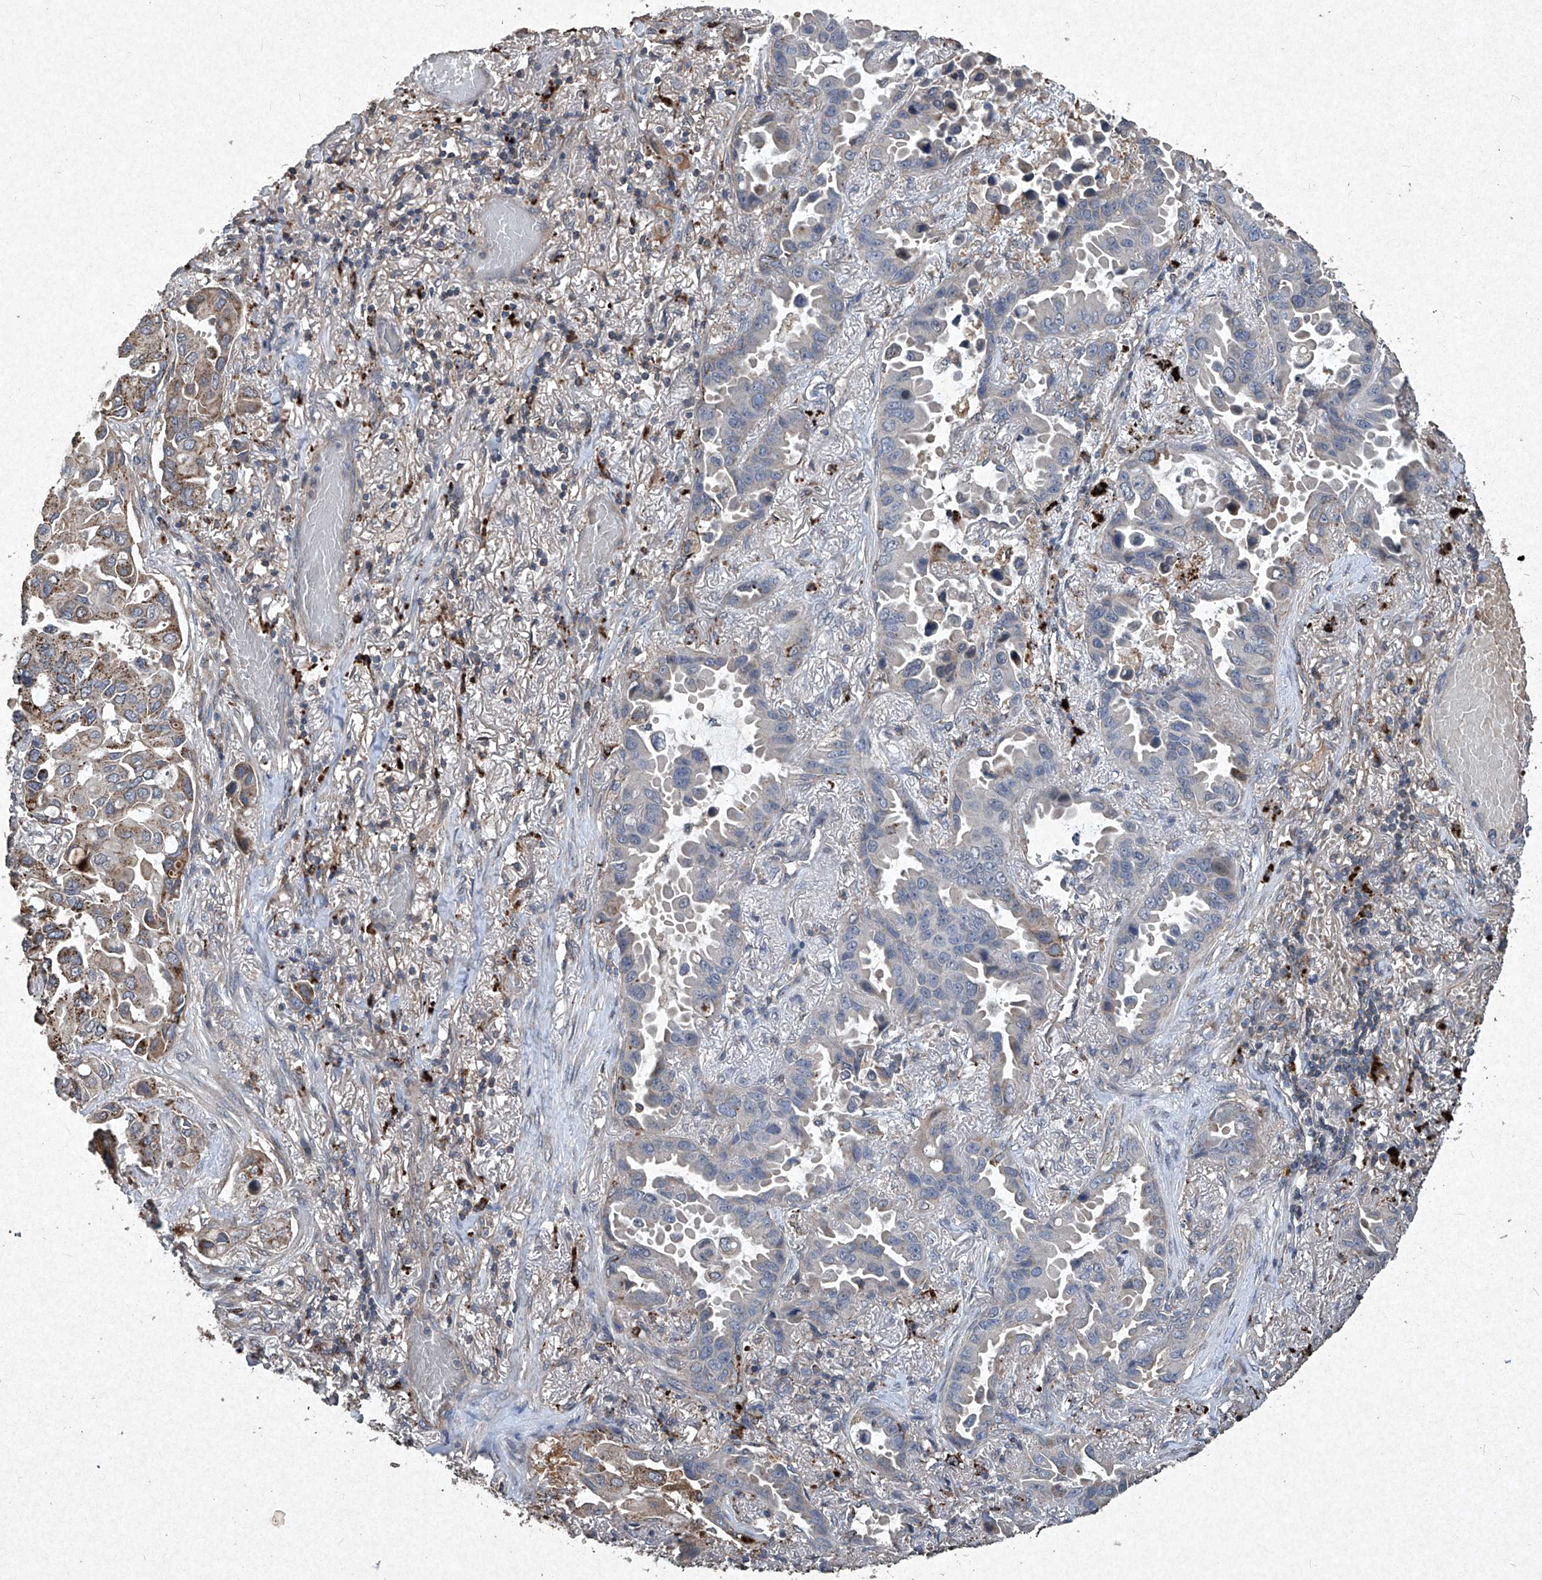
{"staining": {"intensity": "moderate", "quantity": "<25%", "location": "cytoplasmic/membranous"}, "tissue": "lung cancer", "cell_type": "Tumor cells", "image_type": "cancer", "snomed": [{"axis": "morphology", "description": "Adenocarcinoma, NOS"}, {"axis": "topography", "description": "Lung"}], "caption": "This histopathology image exhibits adenocarcinoma (lung) stained with immunohistochemistry to label a protein in brown. The cytoplasmic/membranous of tumor cells show moderate positivity for the protein. Nuclei are counter-stained blue.", "gene": "MED16", "patient": {"sex": "male", "age": 64}}